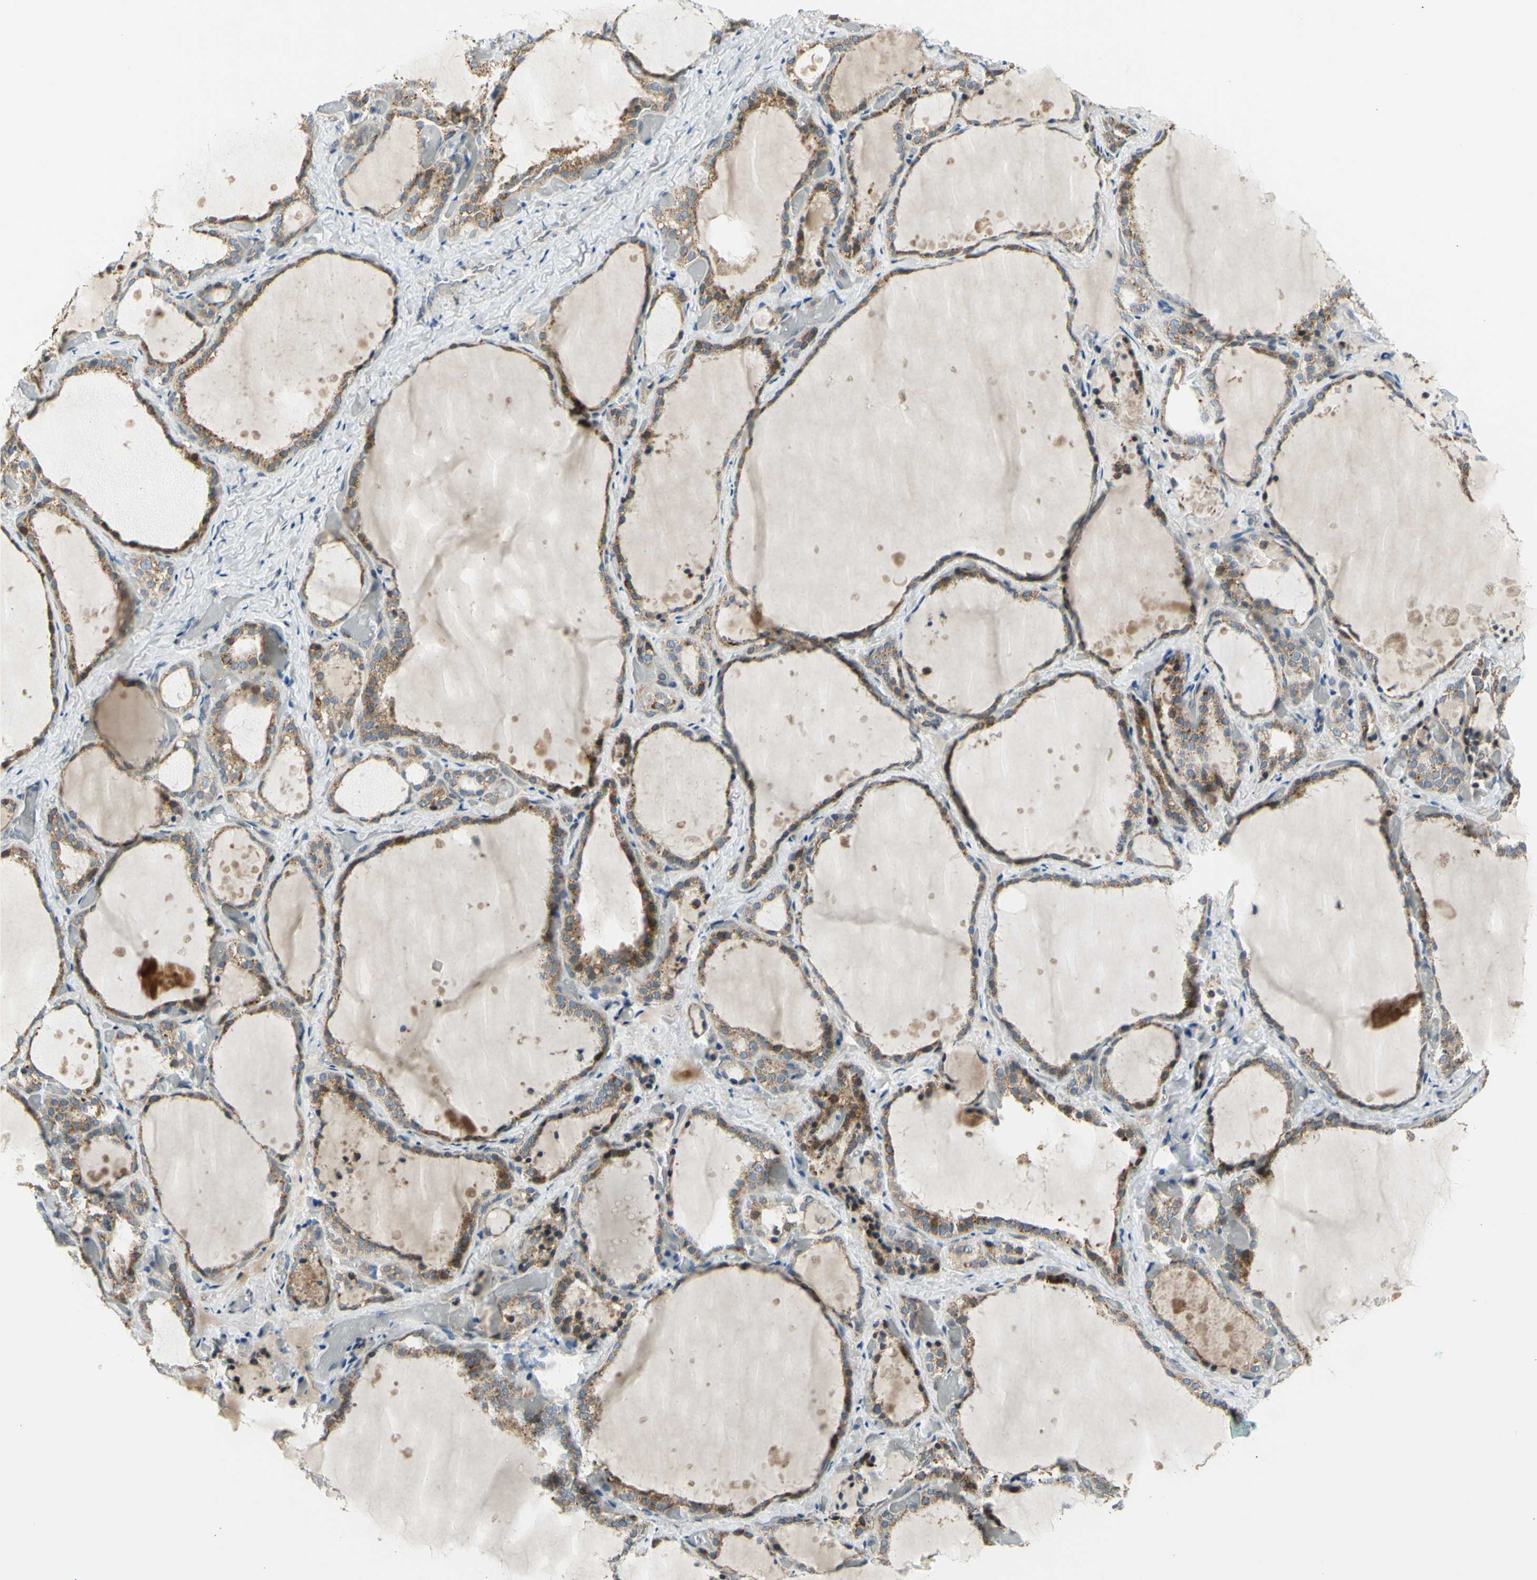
{"staining": {"intensity": "moderate", "quantity": ">75%", "location": "cytoplasmic/membranous"}, "tissue": "thyroid gland", "cell_type": "Glandular cells", "image_type": "normal", "snomed": [{"axis": "morphology", "description": "Normal tissue, NOS"}, {"axis": "topography", "description": "Thyroid gland"}], "caption": "Immunohistochemical staining of unremarkable thyroid gland shows >75% levels of moderate cytoplasmic/membranous protein positivity in about >75% of glandular cells. (Brightfield microscopy of DAB IHC at high magnification).", "gene": "NPHP3", "patient": {"sex": "female", "age": 44}}